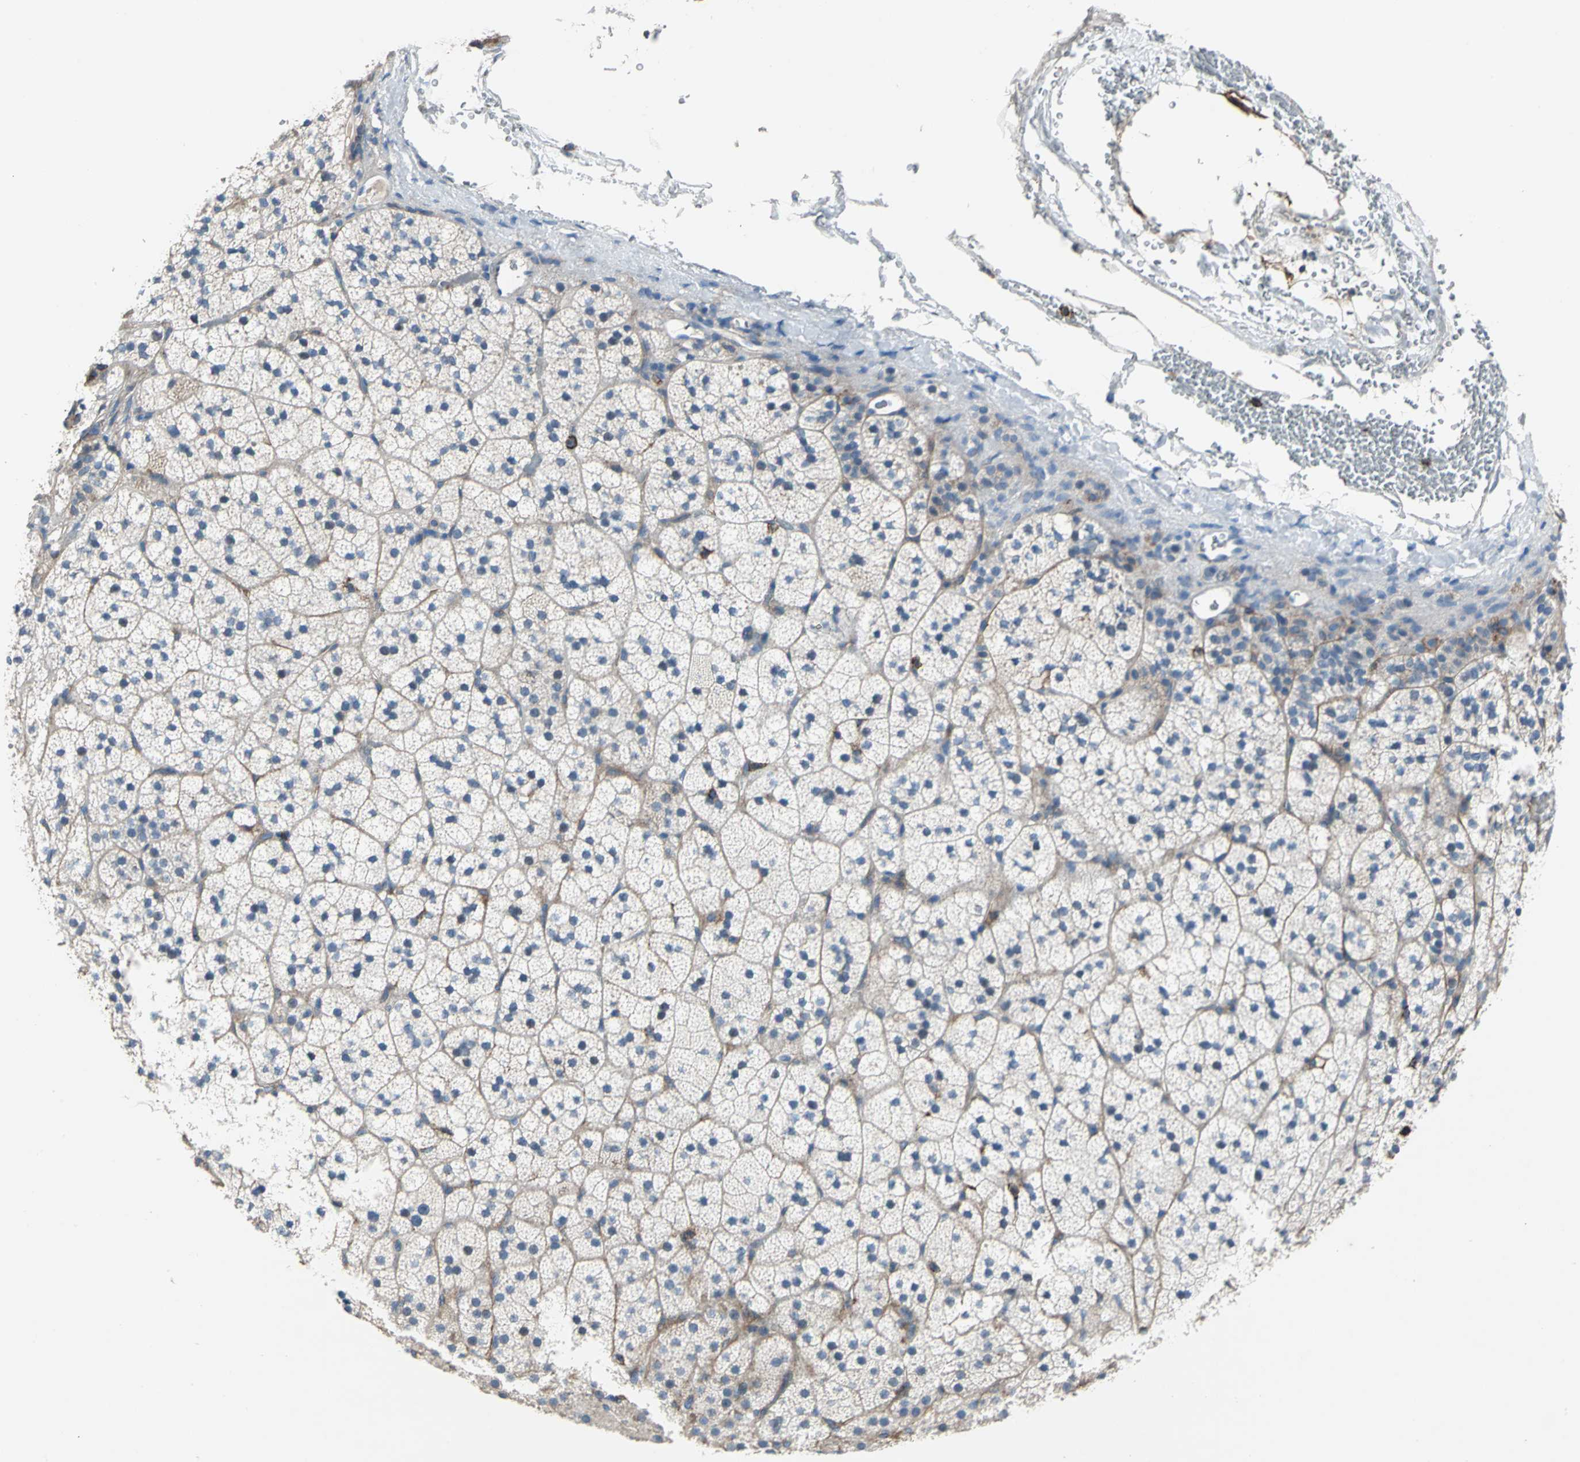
{"staining": {"intensity": "weak", "quantity": "<25%", "location": "cytoplasmic/membranous"}, "tissue": "adrenal gland", "cell_type": "Glandular cells", "image_type": "normal", "snomed": [{"axis": "morphology", "description": "Normal tissue, NOS"}, {"axis": "topography", "description": "Adrenal gland"}], "caption": "DAB immunohistochemical staining of benign adrenal gland shows no significant positivity in glandular cells.", "gene": "CD44", "patient": {"sex": "male", "age": 35}}